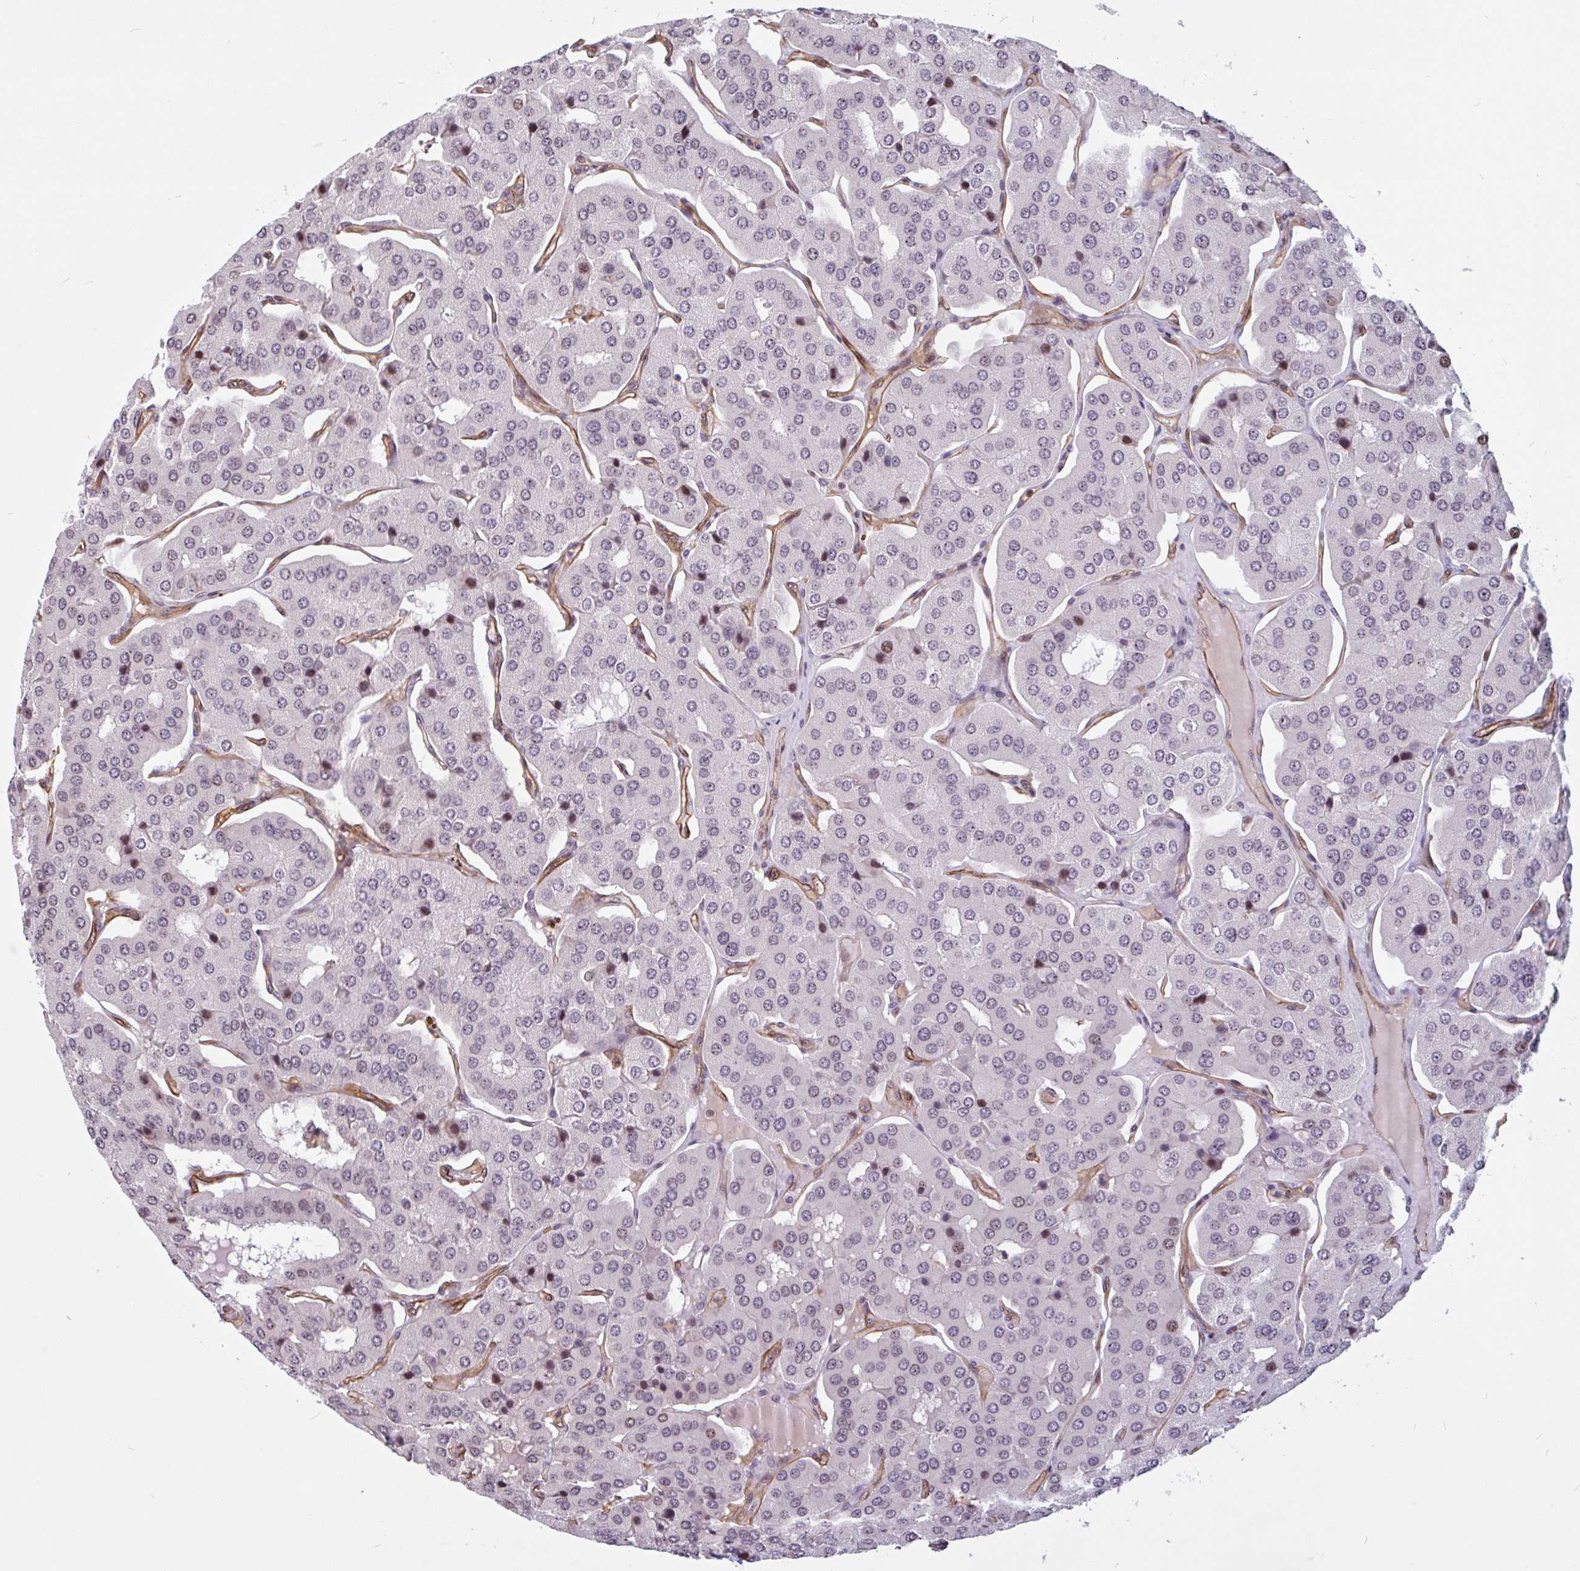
{"staining": {"intensity": "weak", "quantity": "<25%", "location": "nuclear"}, "tissue": "parathyroid gland", "cell_type": "Glandular cells", "image_type": "normal", "snomed": [{"axis": "morphology", "description": "Normal tissue, NOS"}, {"axis": "morphology", "description": "Adenoma, NOS"}, {"axis": "topography", "description": "Parathyroid gland"}], "caption": "An immunohistochemistry micrograph of benign parathyroid gland is shown. There is no staining in glandular cells of parathyroid gland.", "gene": "ZNF689", "patient": {"sex": "female", "age": 86}}